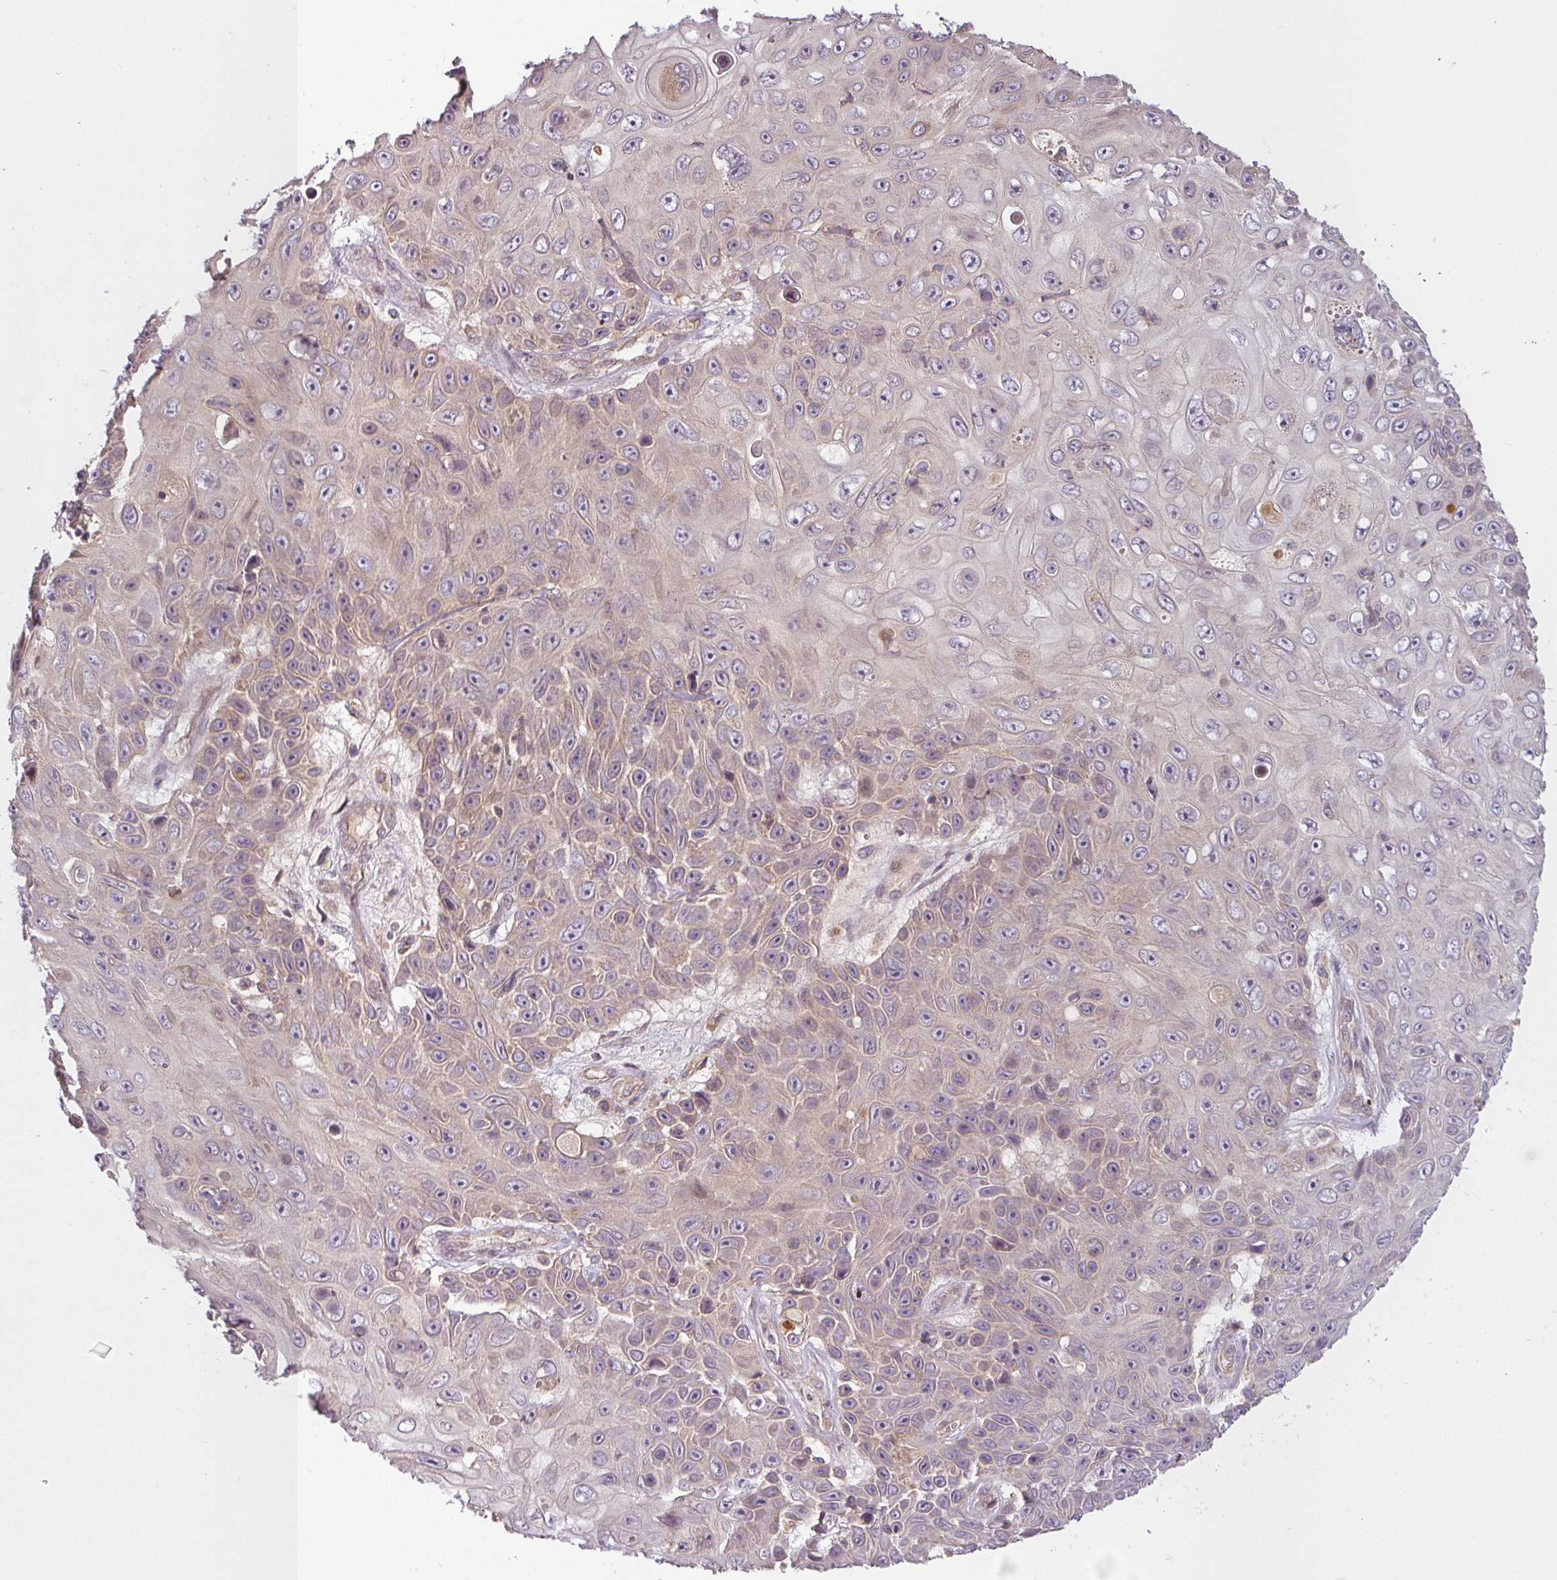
{"staining": {"intensity": "weak", "quantity": "<25%", "location": "cytoplasmic/membranous"}, "tissue": "skin cancer", "cell_type": "Tumor cells", "image_type": "cancer", "snomed": [{"axis": "morphology", "description": "Squamous cell carcinoma, NOS"}, {"axis": "topography", "description": "Skin"}], "caption": "Squamous cell carcinoma (skin) was stained to show a protein in brown. There is no significant staining in tumor cells.", "gene": "RNF31", "patient": {"sex": "male", "age": 82}}